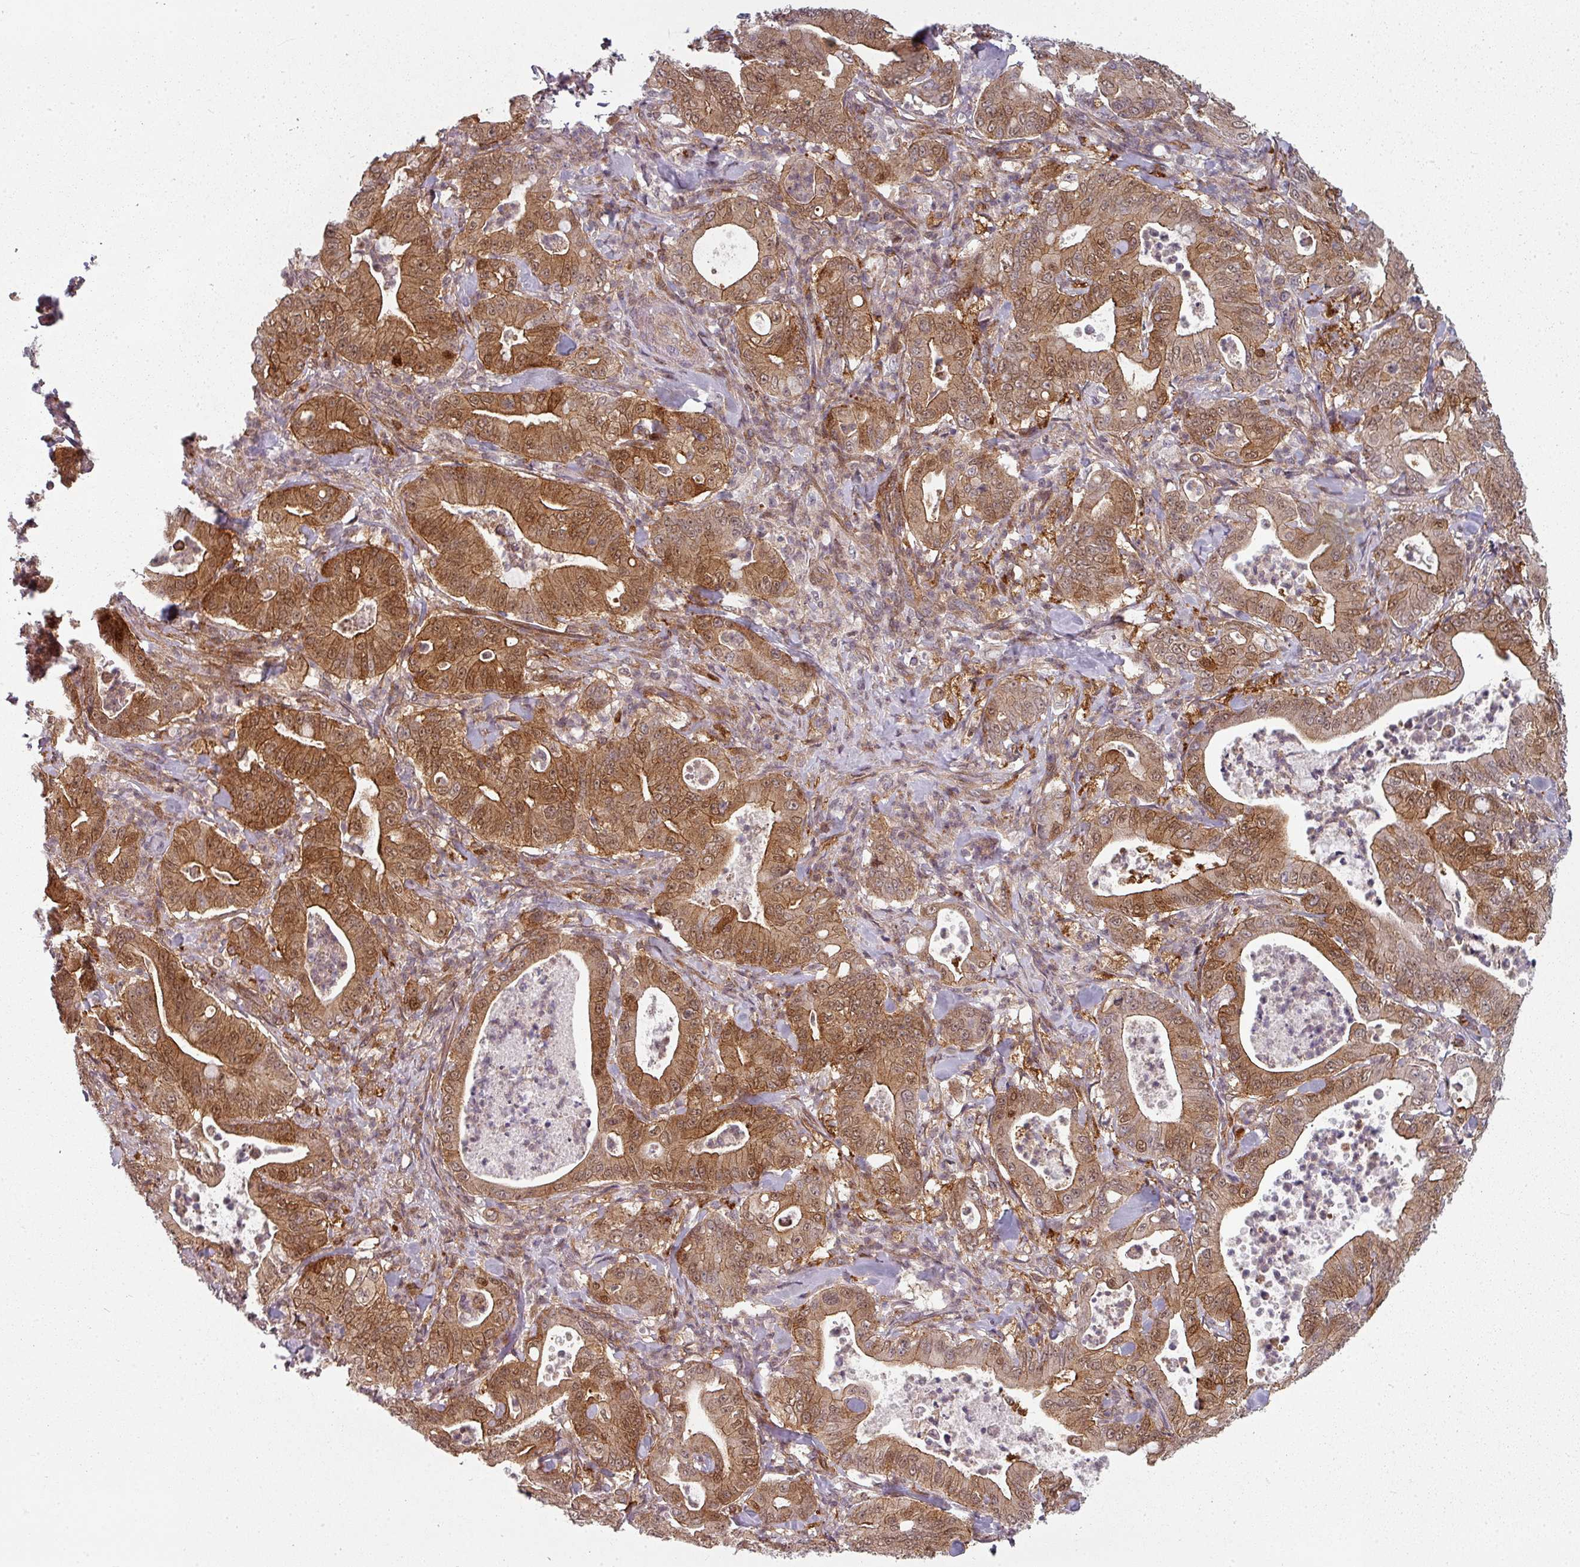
{"staining": {"intensity": "moderate", "quantity": "25%-75%", "location": "cytoplasmic/membranous,nuclear"}, "tissue": "pancreatic cancer", "cell_type": "Tumor cells", "image_type": "cancer", "snomed": [{"axis": "morphology", "description": "Adenocarcinoma, NOS"}, {"axis": "topography", "description": "Pancreas"}], "caption": "IHC histopathology image of neoplastic tissue: pancreatic cancer (adenocarcinoma) stained using immunohistochemistry (IHC) shows medium levels of moderate protein expression localized specifically in the cytoplasmic/membranous and nuclear of tumor cells, appearing as a cytoplasmic/membranous and nuclear brown color.", "gene": "CLIC1", "patient": {"sex": "male", "age": 71}}